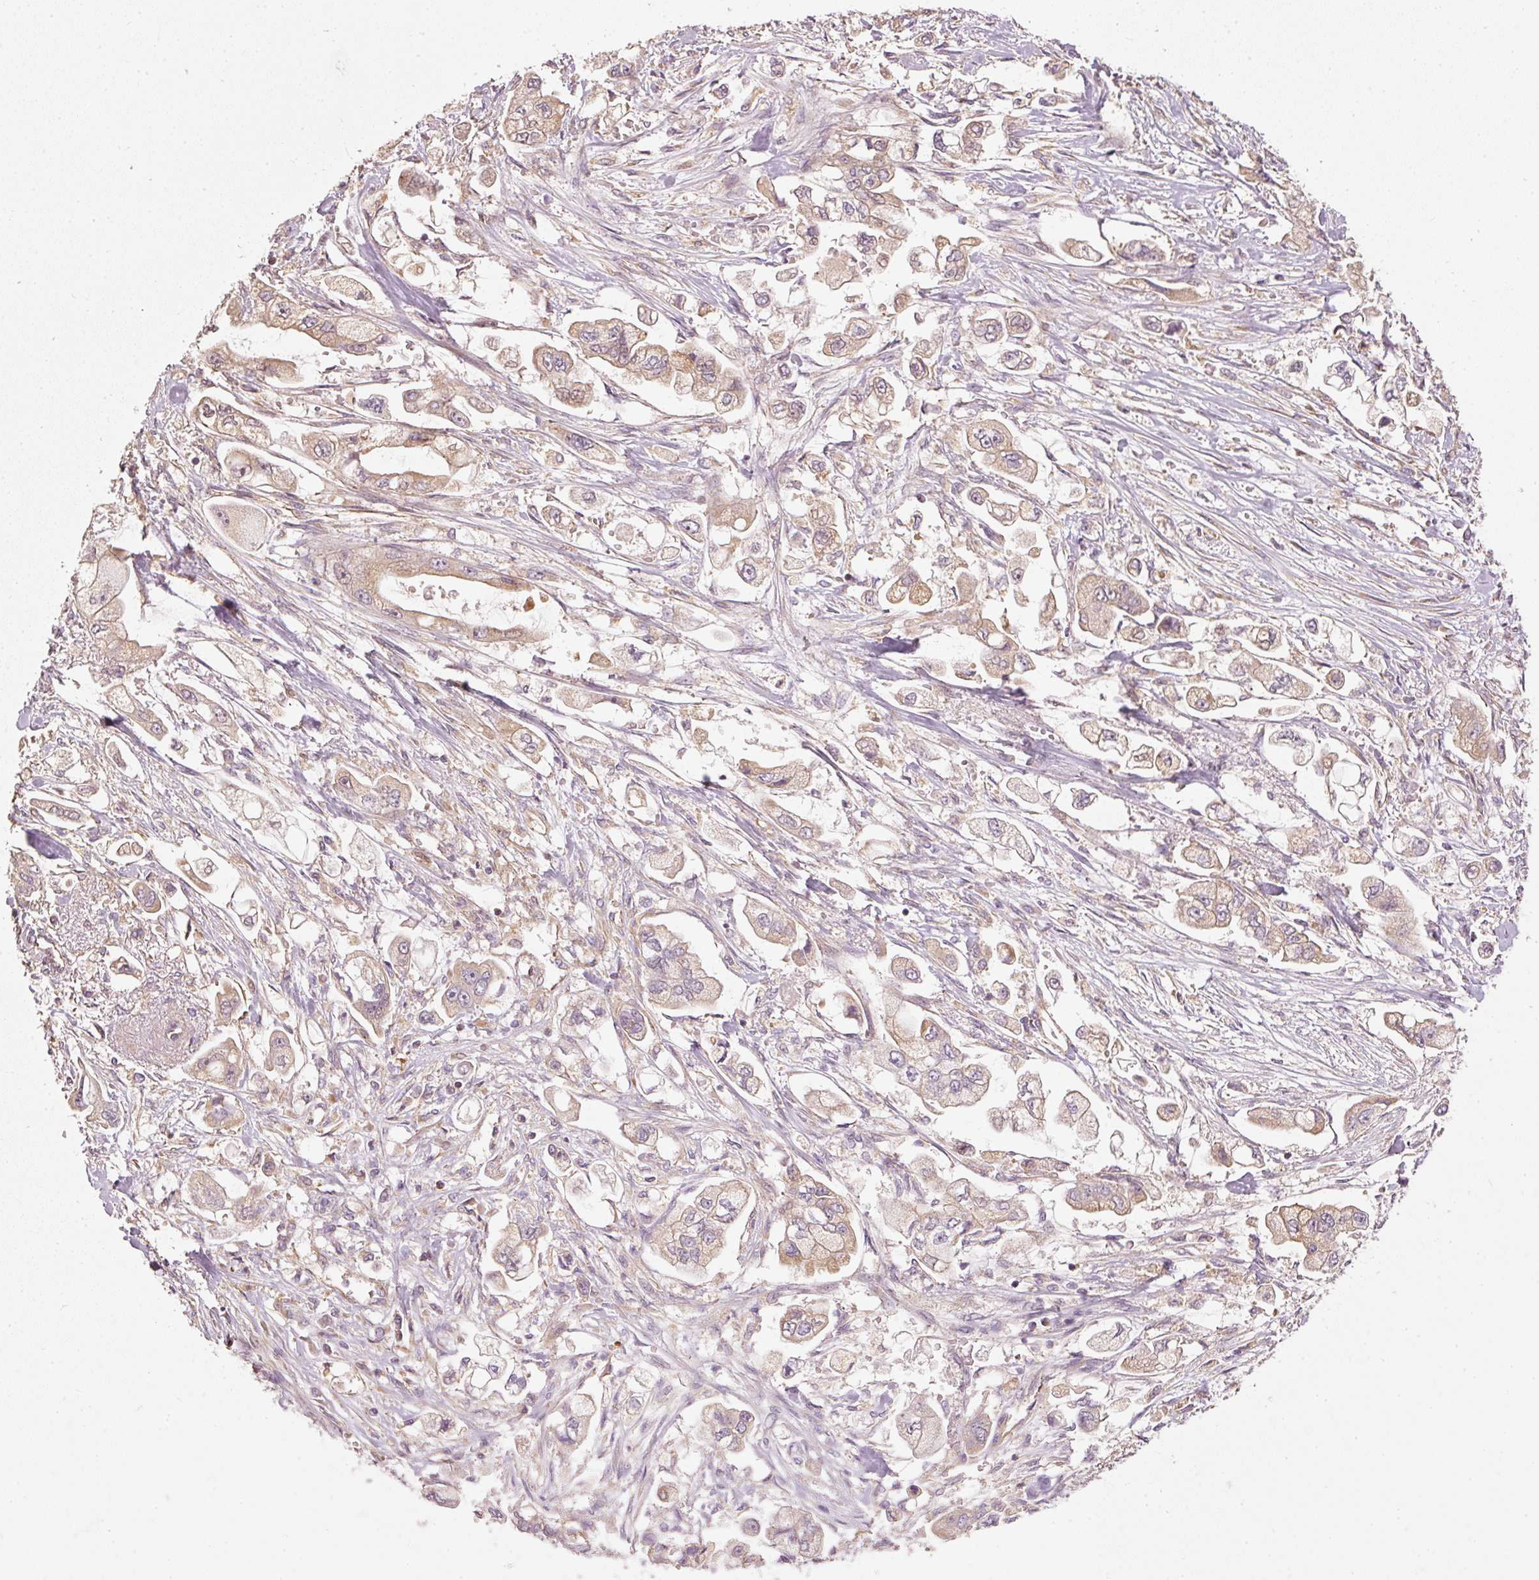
{"staining": {"intensity": "weak", "quantity": ">75%", "location": "cytoplasmic/membranous"}, "tissue": "stomach cancer", "cell_type": "Tumor cells", "image_type": "cancer", "snomed": [{"axis": "morphology", "description": "Adenocarcinoma, NOS"}, {"axis": "topography", "description": "Stomach"}], "caption": "Immunohistochemistry histopathology image of neoplastic tissue: stomach adenocarcinoma stained using IHC exhibits low levels of weak protein expression localized specifically in the cytoplasmic/membranous of tumor cells, appearing as a cytoplasmic/membranous brown color.", "gene": "MTHFD1L", "patient": {"sex": "male", "age": 62}}